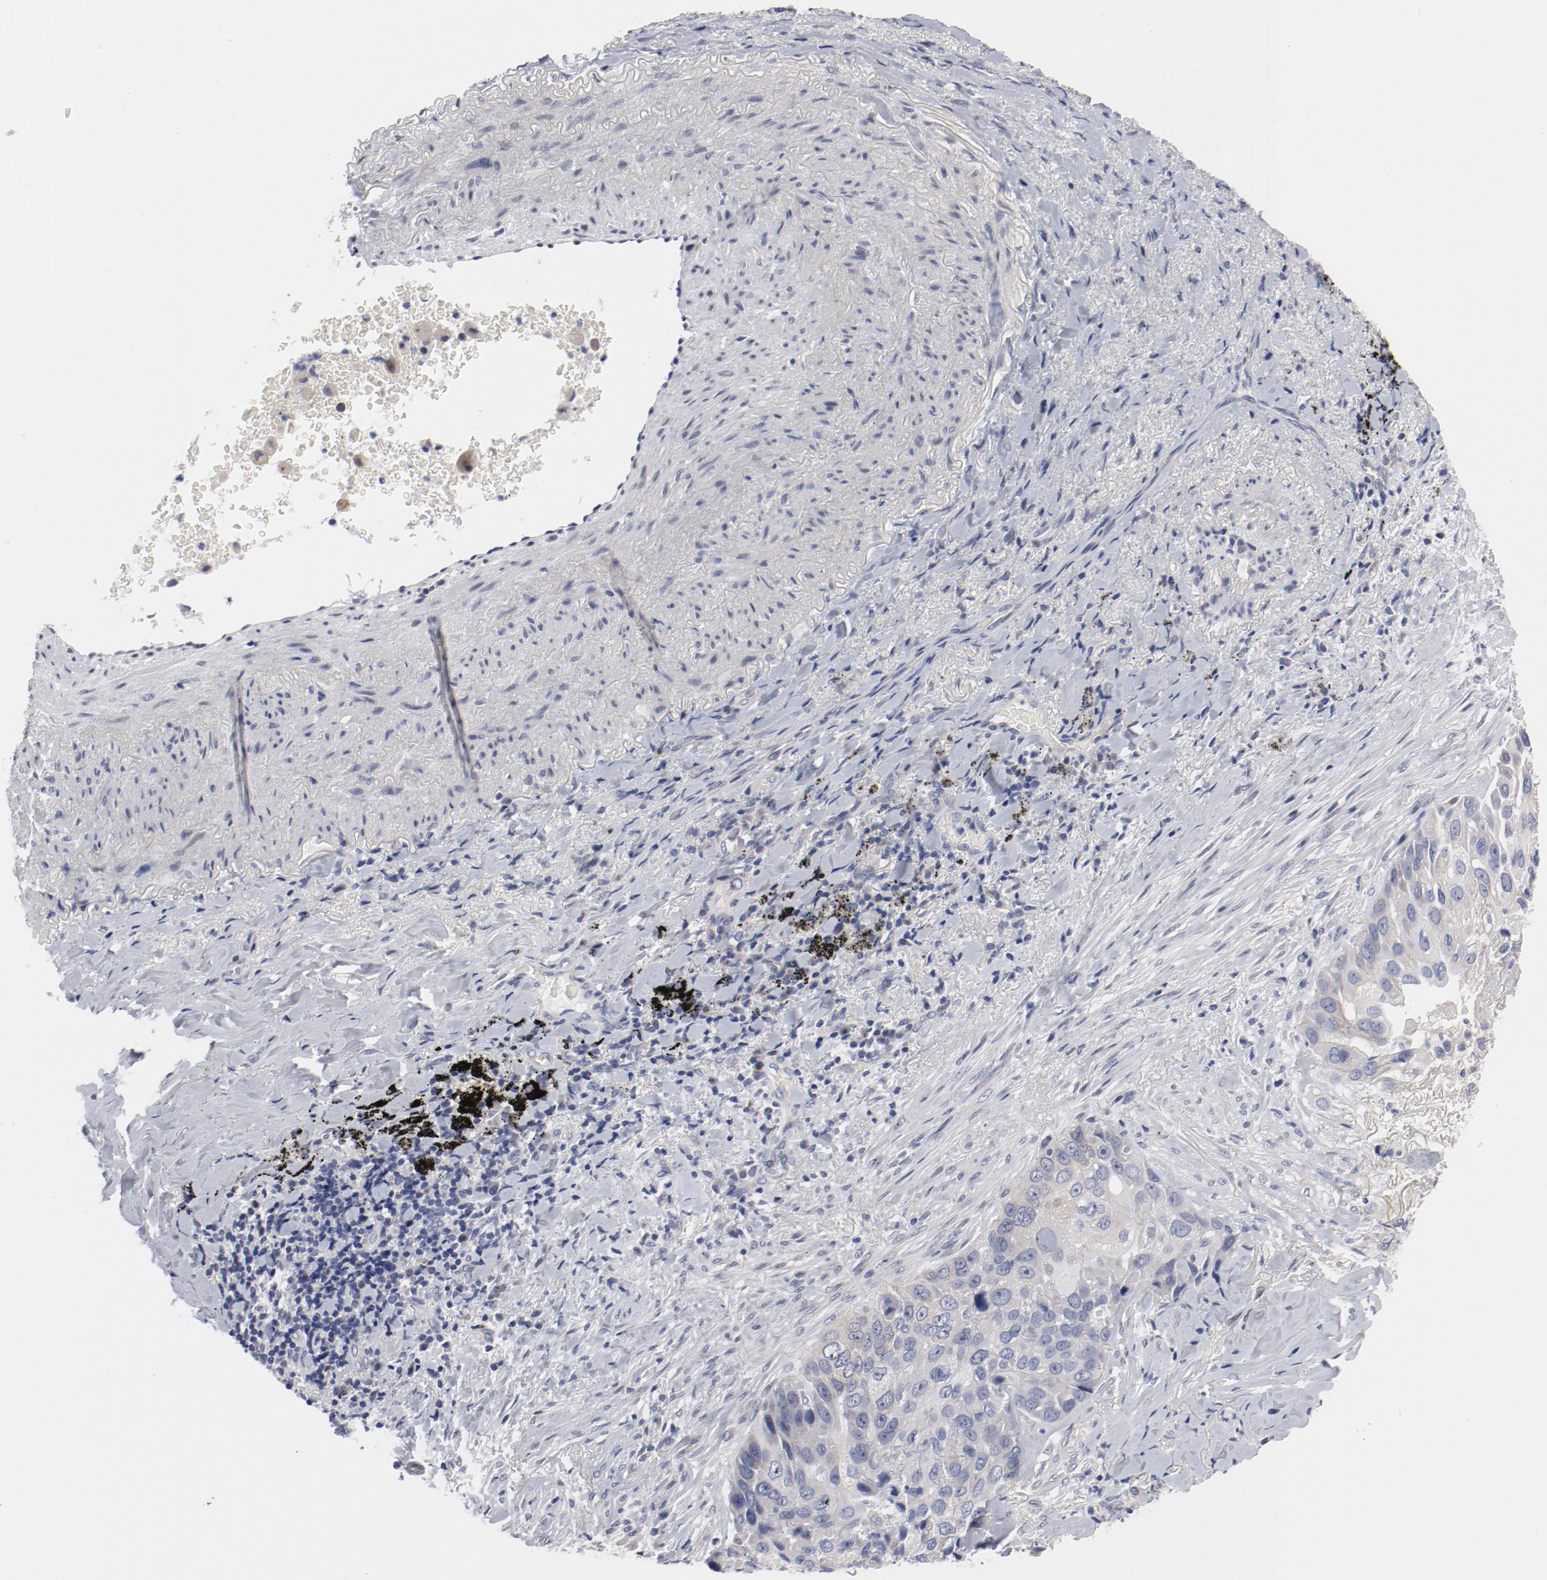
{"staining": {"intensity": "negative", "quantity": "none", "location": "none"}, "tissue": "lung cancer", "cell_type": "Tumor cells", "image_type": "cancer", "snomed": [{"axis": "morphology", "description": "Squamous cell carcinoma, NOS"}, {"axis": "topography", "description": "Lung"}], "caption": "IHC of squamous cell carcinoma (lung) shows no expression in tumor cells. The staining is performed using DAB (3,3'-diaminobenzidine) brown chromogen with nuclei counter-stained in using hematoxylin.", "gene": "GPR143", "patient": {"sex": "male", "age": 54}}